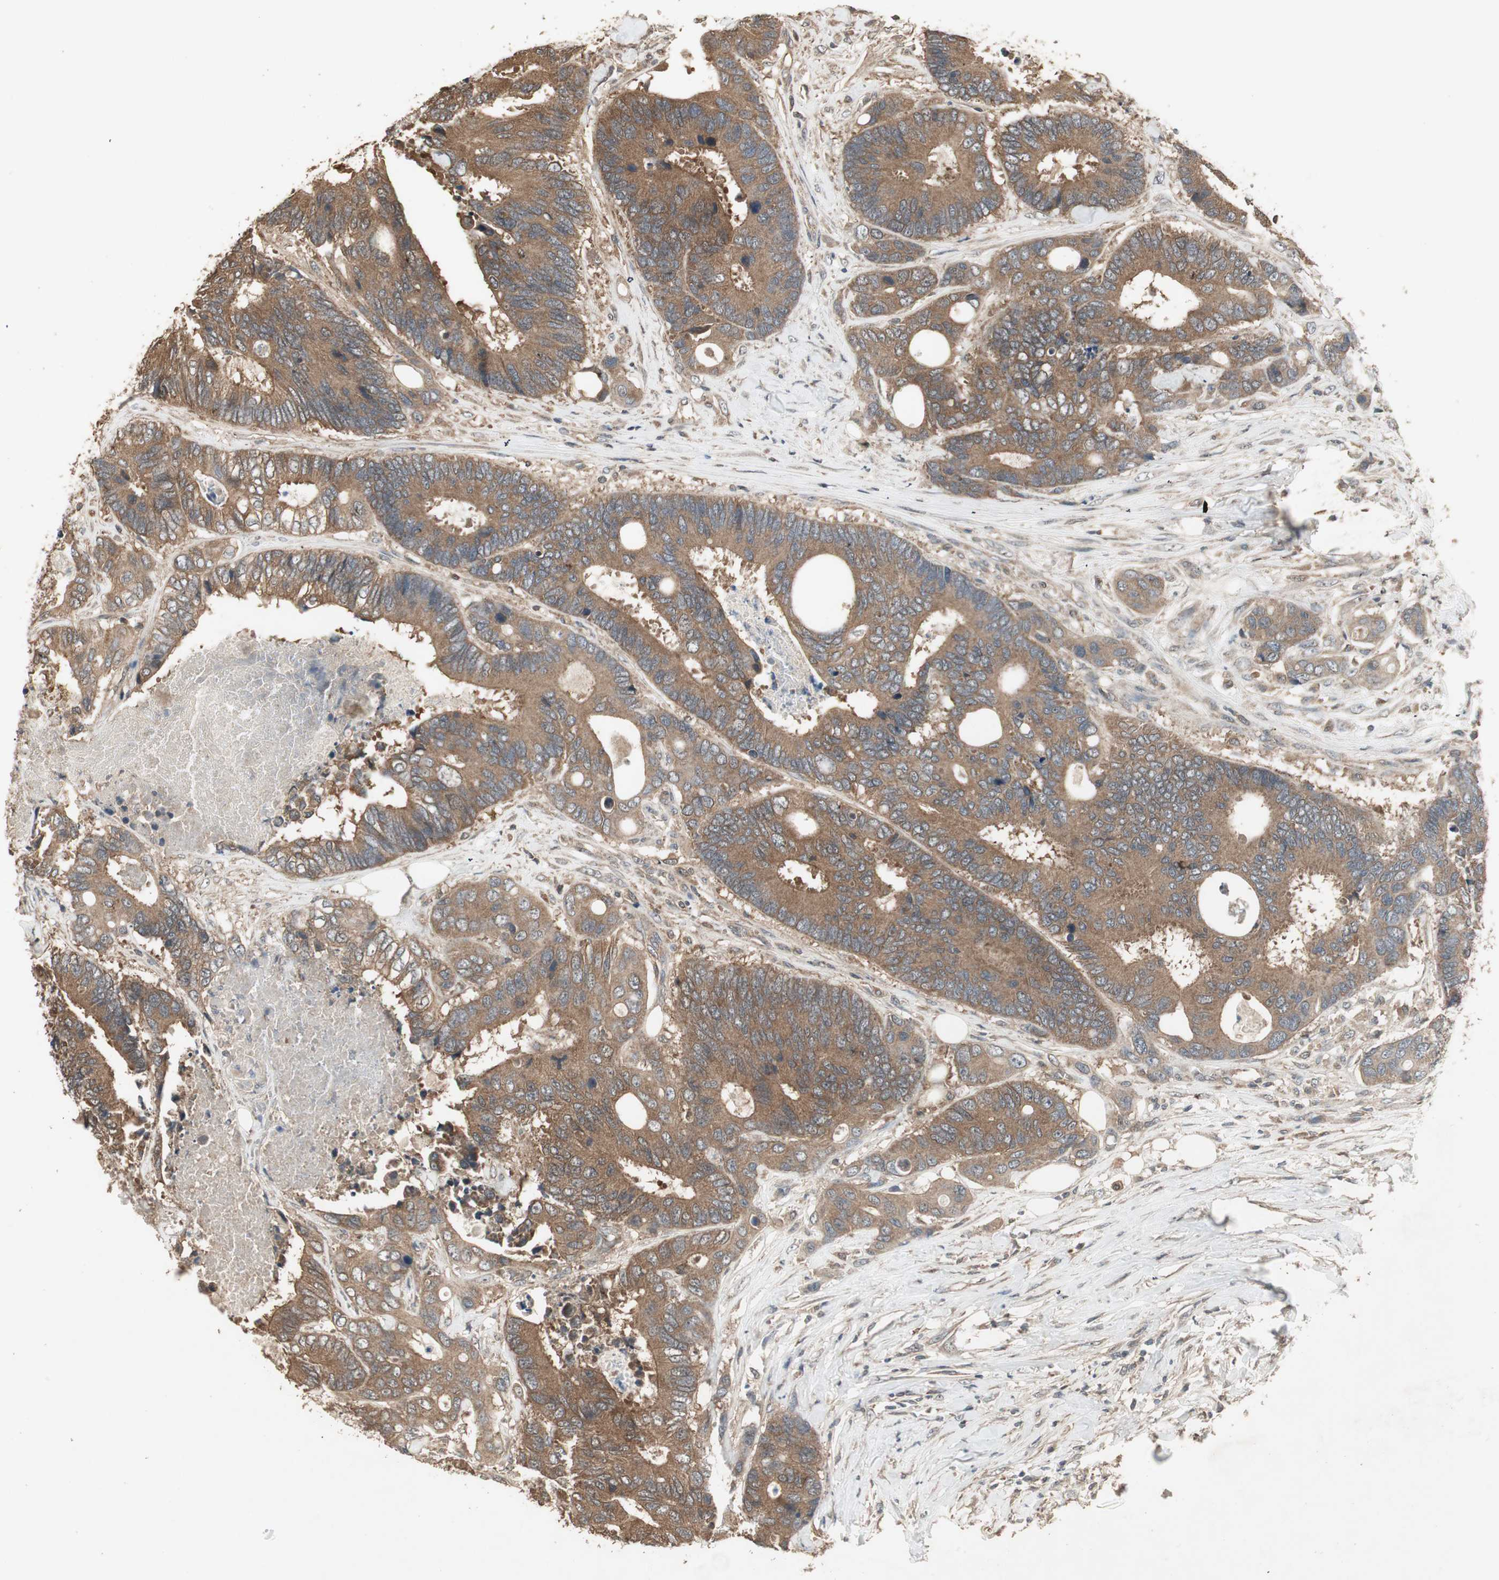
{"staining": {"intensity": "moderate", "quantity": ">75%", "location": "cytoplasmic/membranous"}, "tissue": "colorectal cancer", "cell_type": "Tumor cells", "image_type": "cancer", "snomed": [{"axis": "morphology", "description": "Adenocarcinoma, NOS"}, {"axis": "topography", "description": "Rectum"}], "caption": "DAB immunohistochemical staining of human adenocarcinoma (colorectal) demonstrates moderate cytoplasmic/membranous protein positivity in approximately >75% of tumor cells. (brown staining indicates protein expression, while blue staining denotes nuclei).", "gene": "UBAC1", "patient": {"sex": "male", "age": 55}}